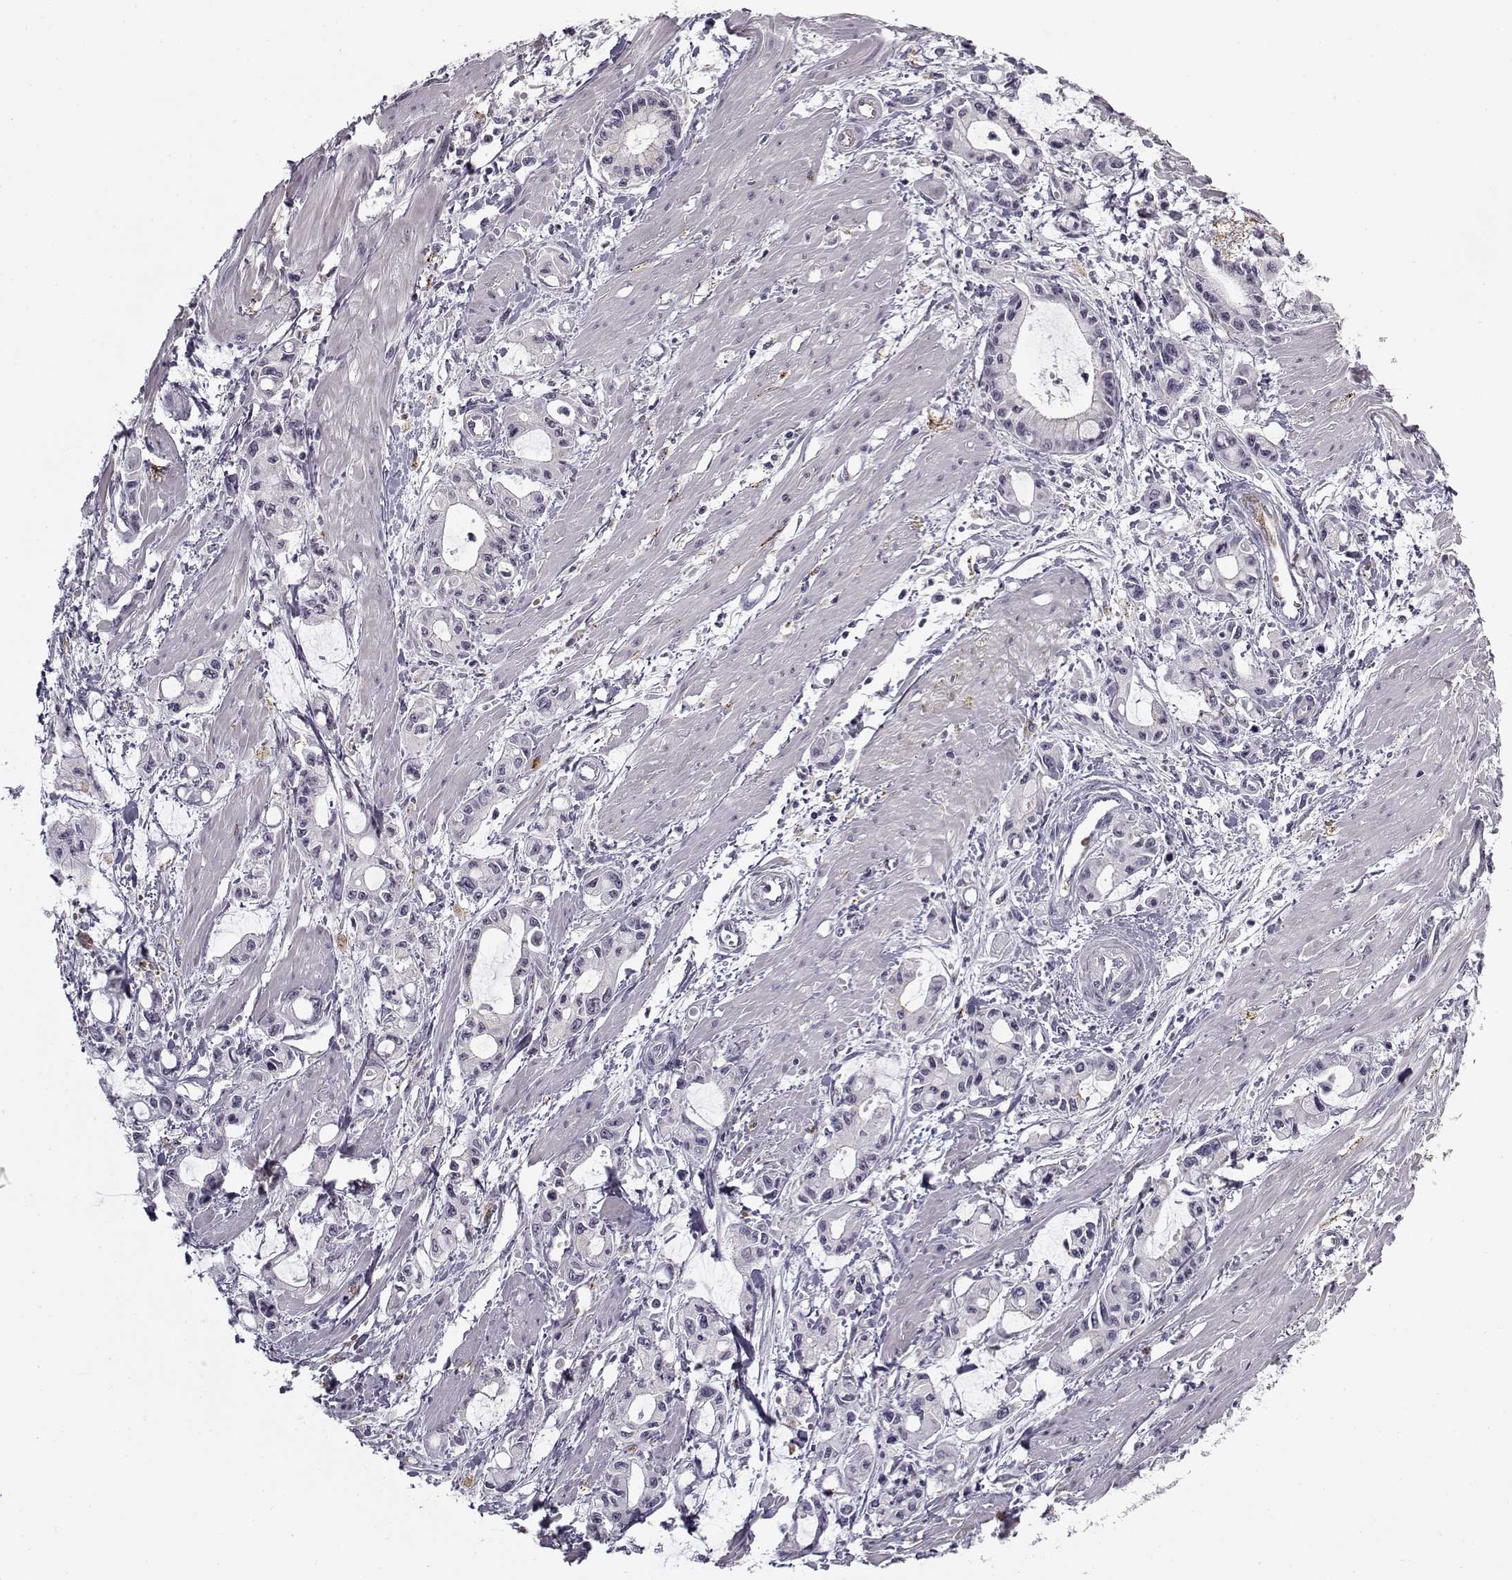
{"staining": {"intensity": "negative", "quantity": "none", "location": "none"}, "tissue": "pancreatic cancer", "cell_type": "Tumor cells", "image_type": "cancer", "snomed": [{"axis": "morphology", "description": "Adenocarcinoma, NOS"}, {"axis": "topography", "description": "Pancreas"}], "caption": "Immunohistochemistry (IHC) micrograph of neoplastic tissue: adenocarcinoma (pancreatic) stained with DAB demonstrates no significant protein staining in tumor cells. (Brightfield microscopy of DAB immunohistochemistry (IHC) at high magnification).", "gene": "SNCA", "patient": {"sex": "male", "age": 48}}